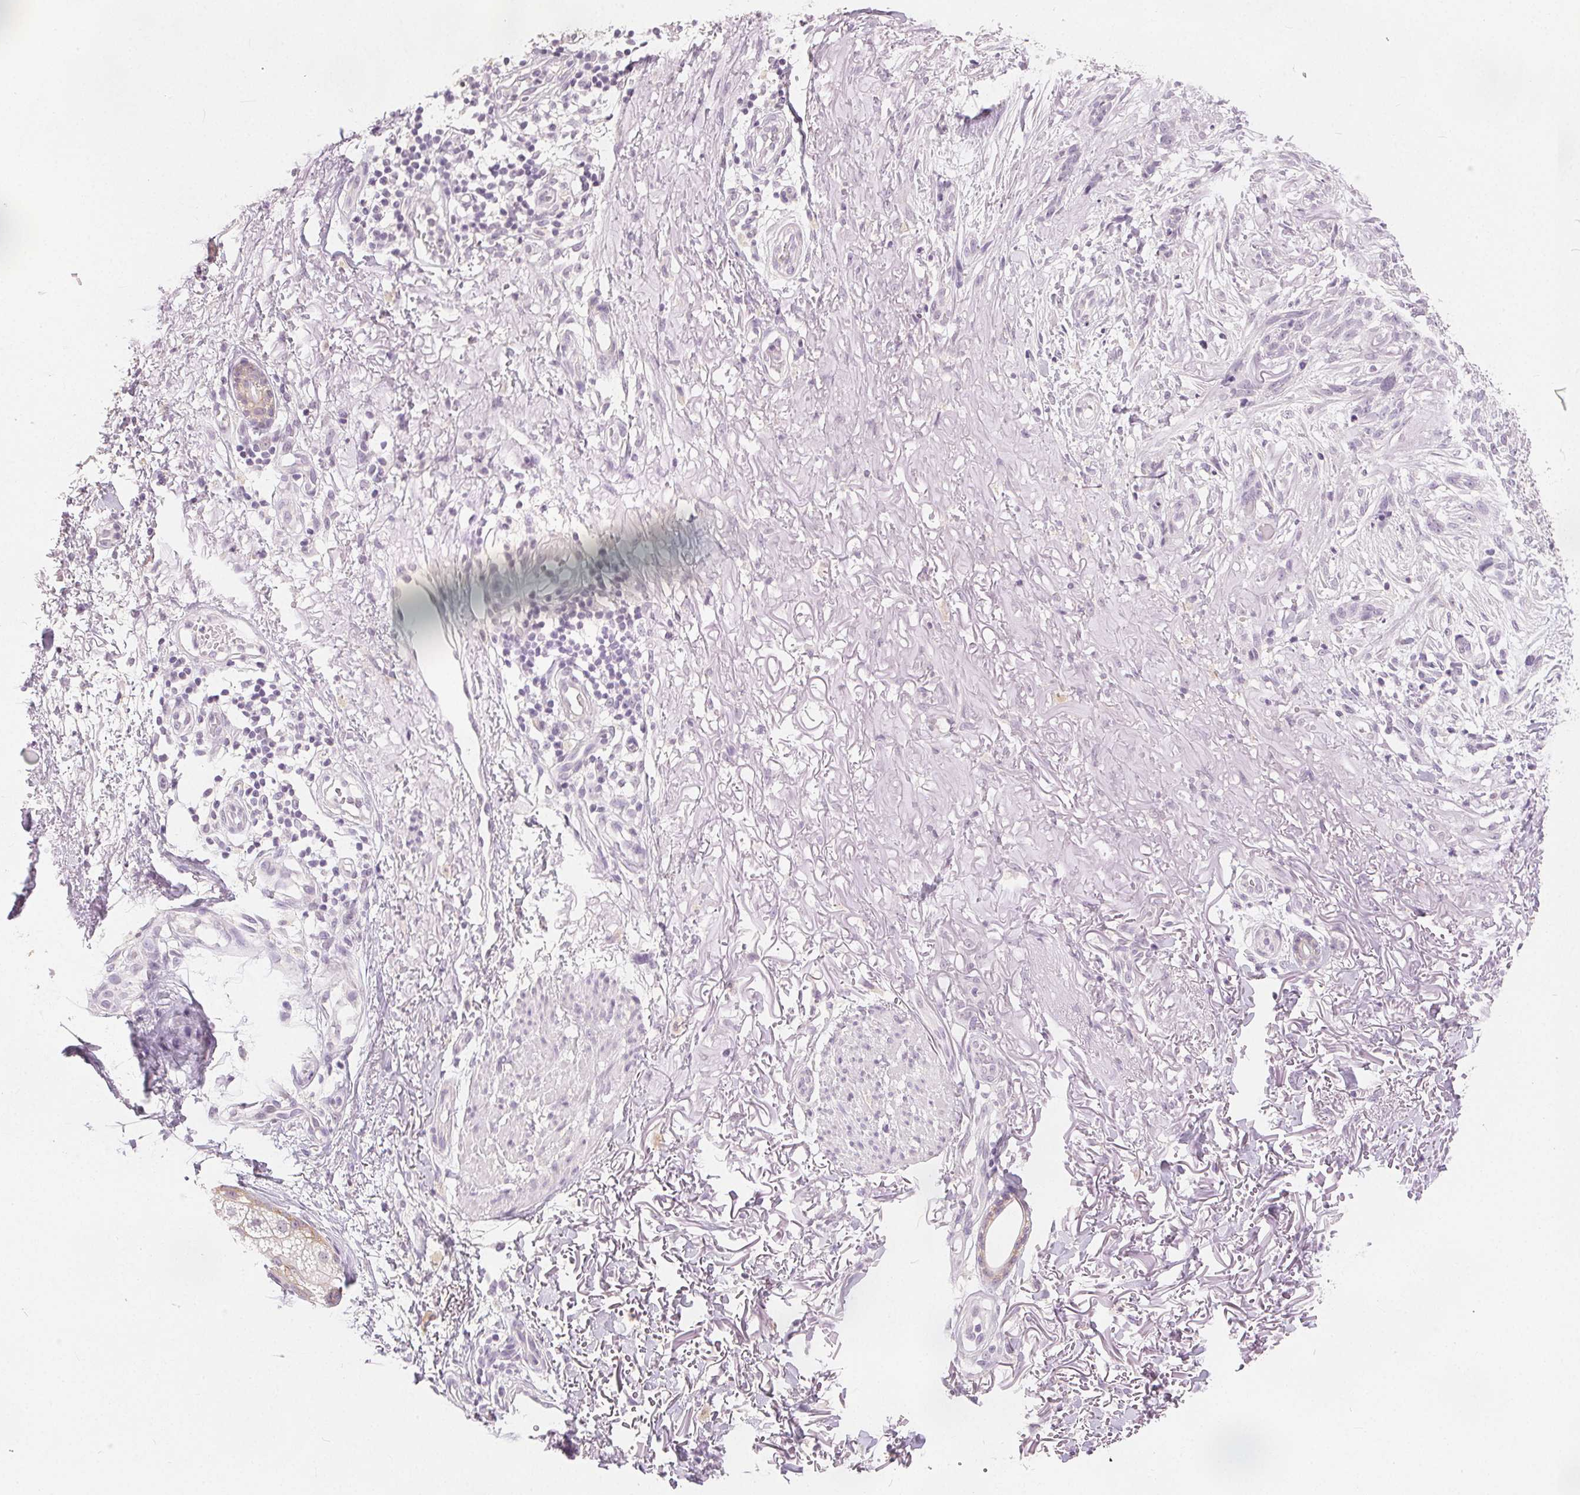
{"staining": {"intensity": "negative", "quantity": "none", "location": "none"}, "tissue": "skin cancer", "cell_type": "Tumor cells", "image_type": "cancer", "snomed": [{"axis": "morphology", "description": "Basal cell carcinoma"}, {"axis": "topography", "description": "Skin"}], "caption": "IHC of human skin basal cell carcinoma displays no staining in tumor cells. The staining was performed using DAB (3,3'-diaminobenzidine) to visualize the protein expression in brown, while the nuclei were stained in blue with hematoxylin (Magnification: 20x).", "gene": "CA12", "patient": {"sex": "male", "age": 74}}